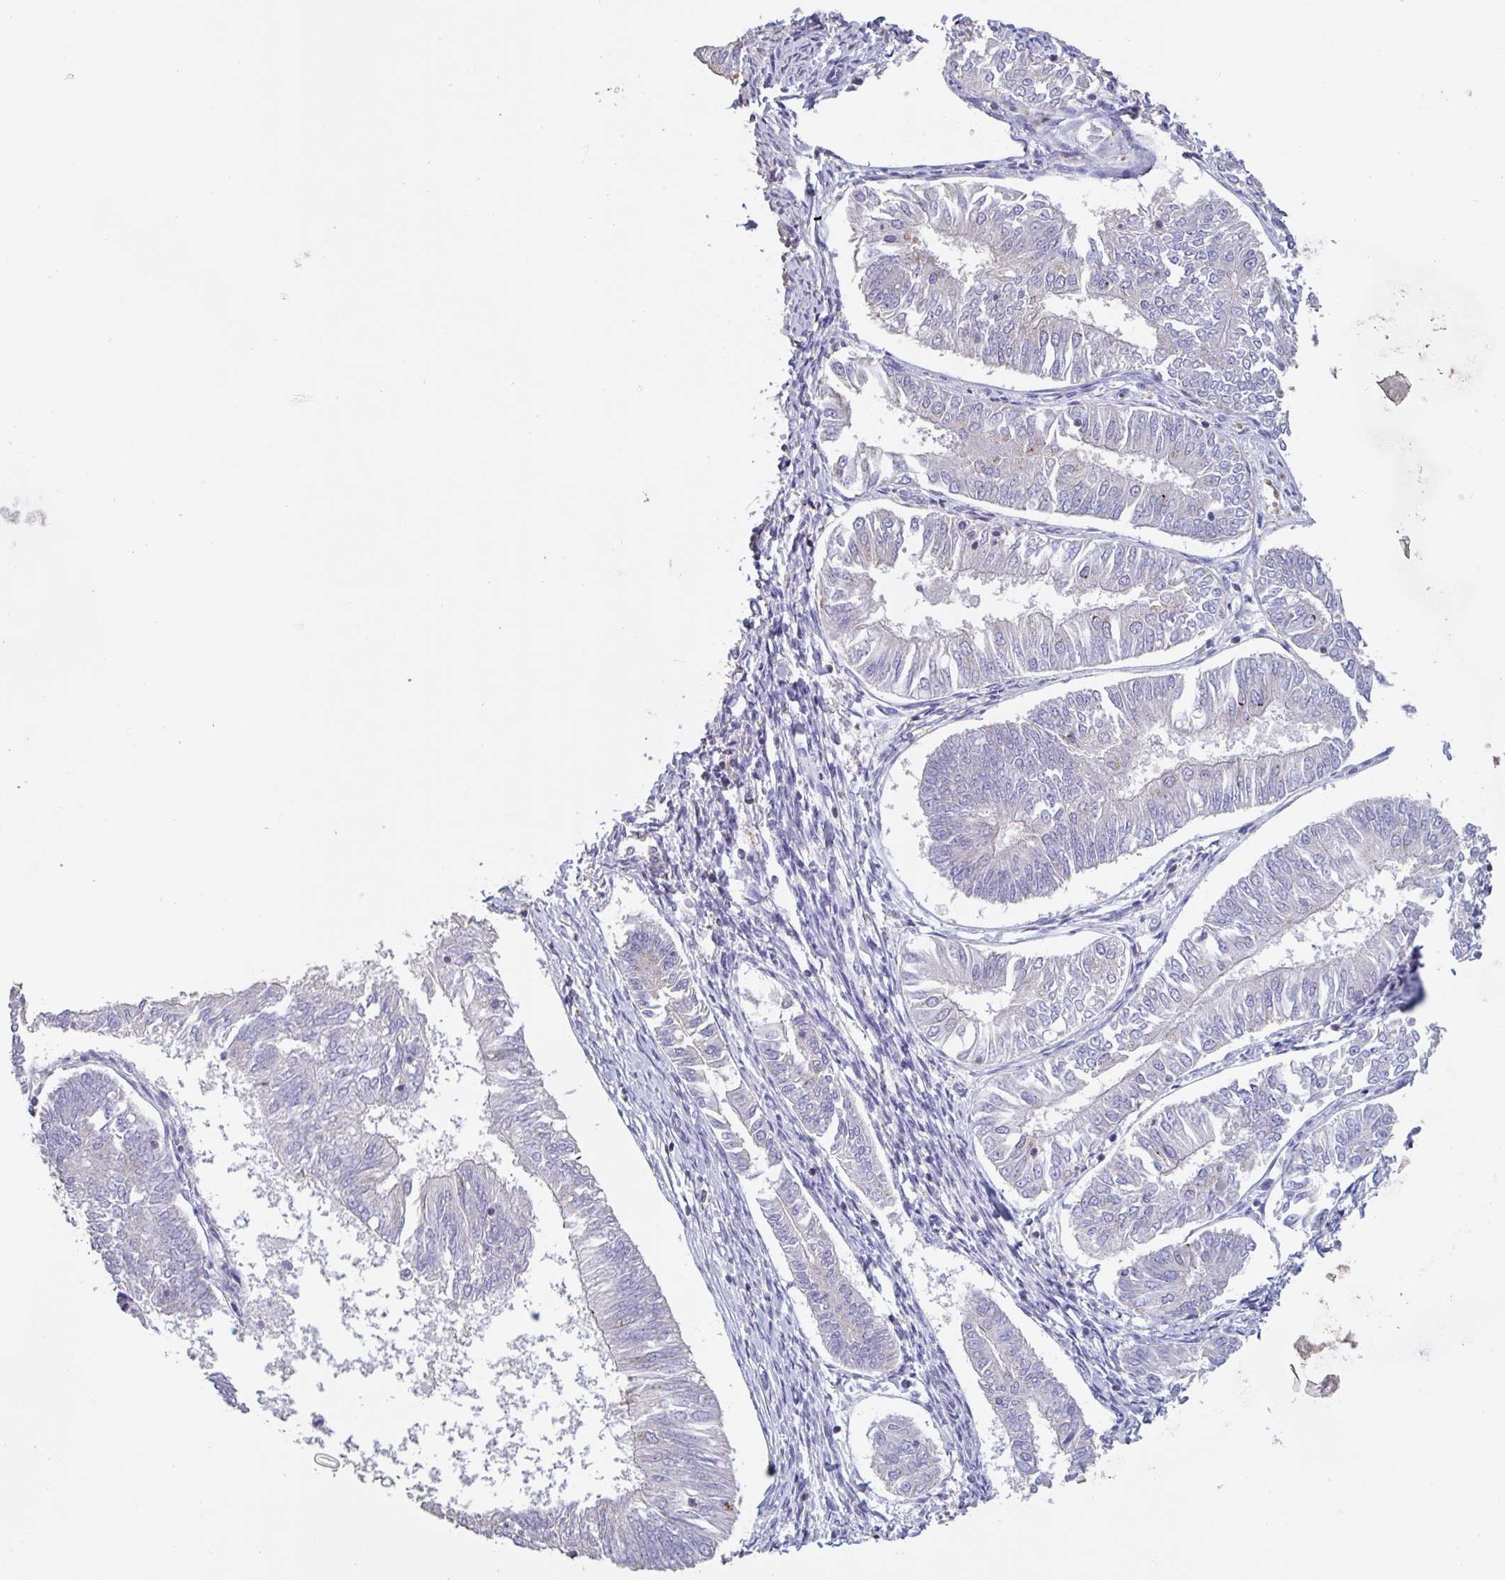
{"staining": {"intensity": "negative", "quantity": "none", "location": "none"}, "tissue": "endometrial cancer", "cell_type": "Tumor cells", "image_type": "cancer", "snomed": [{"axis": "morphology", "description": "Adenocarcinoma, NOS"}, {"axis": "topography", "description": "Endometrium"}], "caption": "IHC photomicrograph of neoplastic tissue: endometrial cancer stained with DAB displays no significant protein positivity in tumor cells. (Immunohistochemistry, brightfield microscopy, high magnification).", "gene": "CHMP5", "patient": {"sex": "female", "age": 58}}